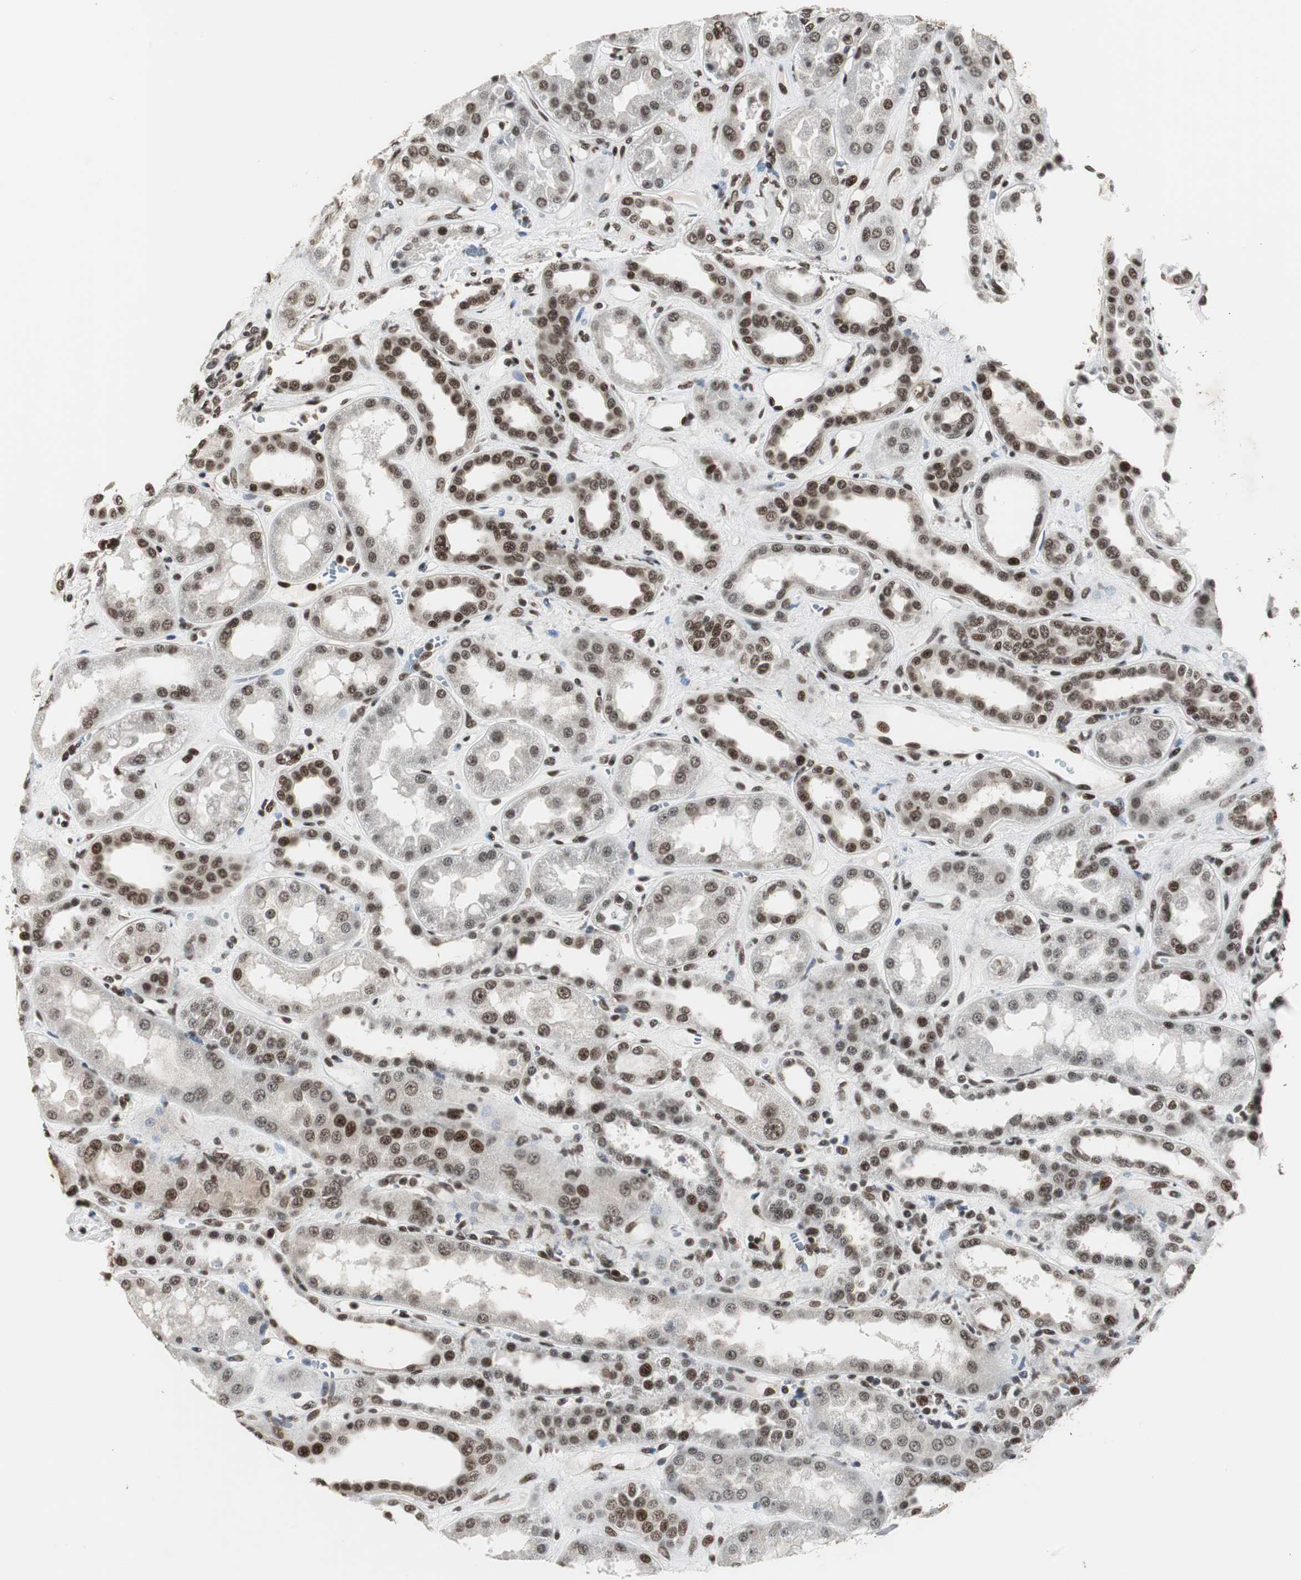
{"staining": {"intensity": "strong", "quantity": ">75%", "location": "nuclear"}, "tissue": "kidney", "cell_type": "Cells in glomeruli", "image_type": "normal", "snomed": [{"axis": "morphology", "description": "Normal tissue, NOS"}, {"axis": "topography", "description": "Kidney"}], "caption": "Cells in glomeruli show strong nuclear expression in approximately >75% of cells in unremarkable kidney.", "gene": "CDK9", "patient": {"sex": "male", "age": 59}}